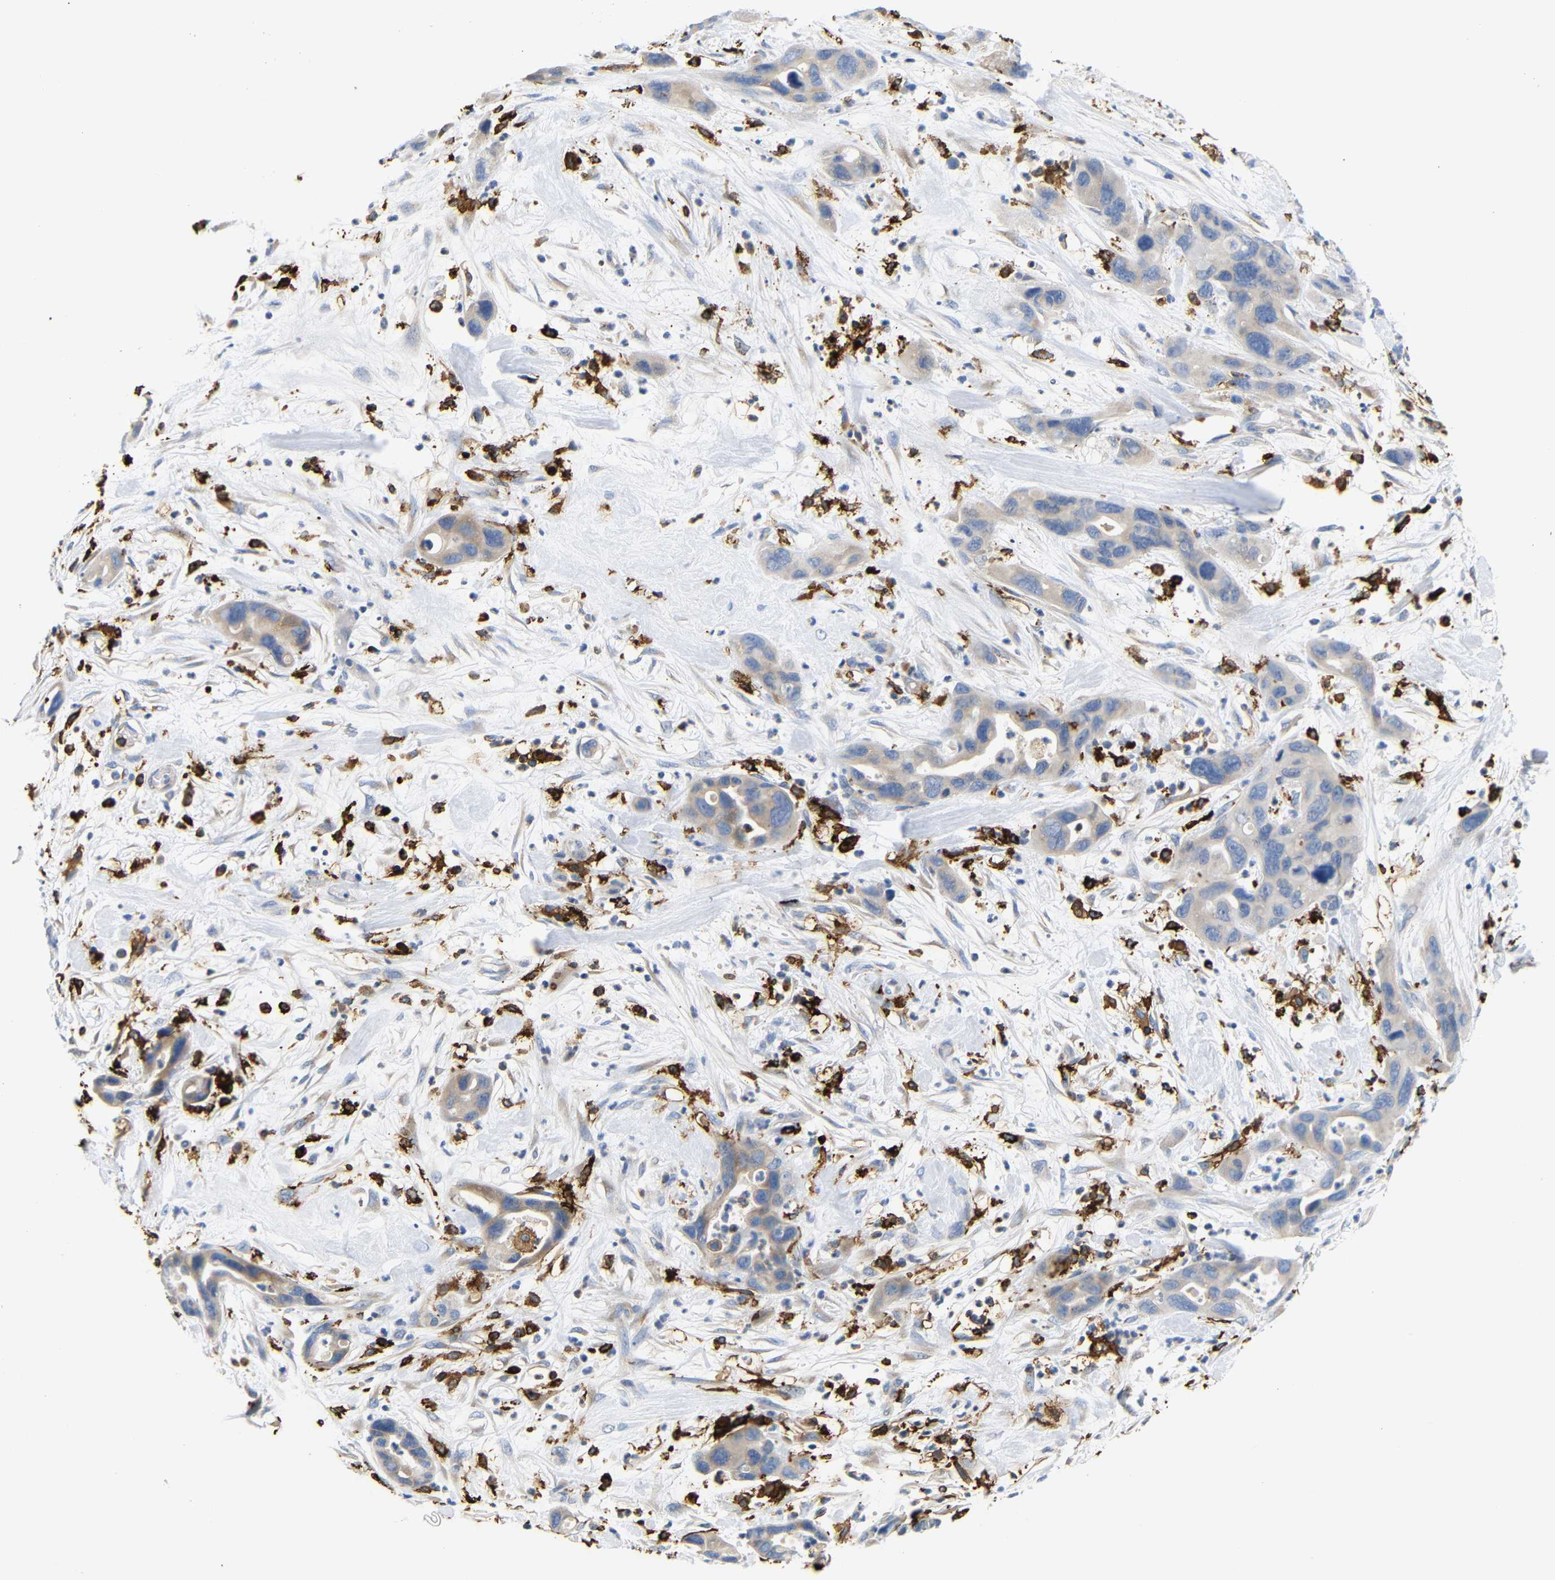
{"staining": {"intensity": "weak", "quantity": ">75%", "location": "cytoplasmic/membranous"}, "tissue": "pancreatic cancer", "cell_type": "Tumor cells", "image_type": "cancer", "snomed": [{"axis": "morphology", "description": "Adenocarcinoma, NOS"}, {"axis": "topography", "description": "Pancreas"}], "caption": "Protein expression analysis of human pancreatic cancer reveals weak cytoplasmic/membranous expression in about >75% of tumor cells. The staining was performed using DAB, with brown indicating positive protein expression. Nuclei are stained blue with hematoxylin.", "gene": "HLA-DQB1", "patient": {"sex": "female", "age": 71}}